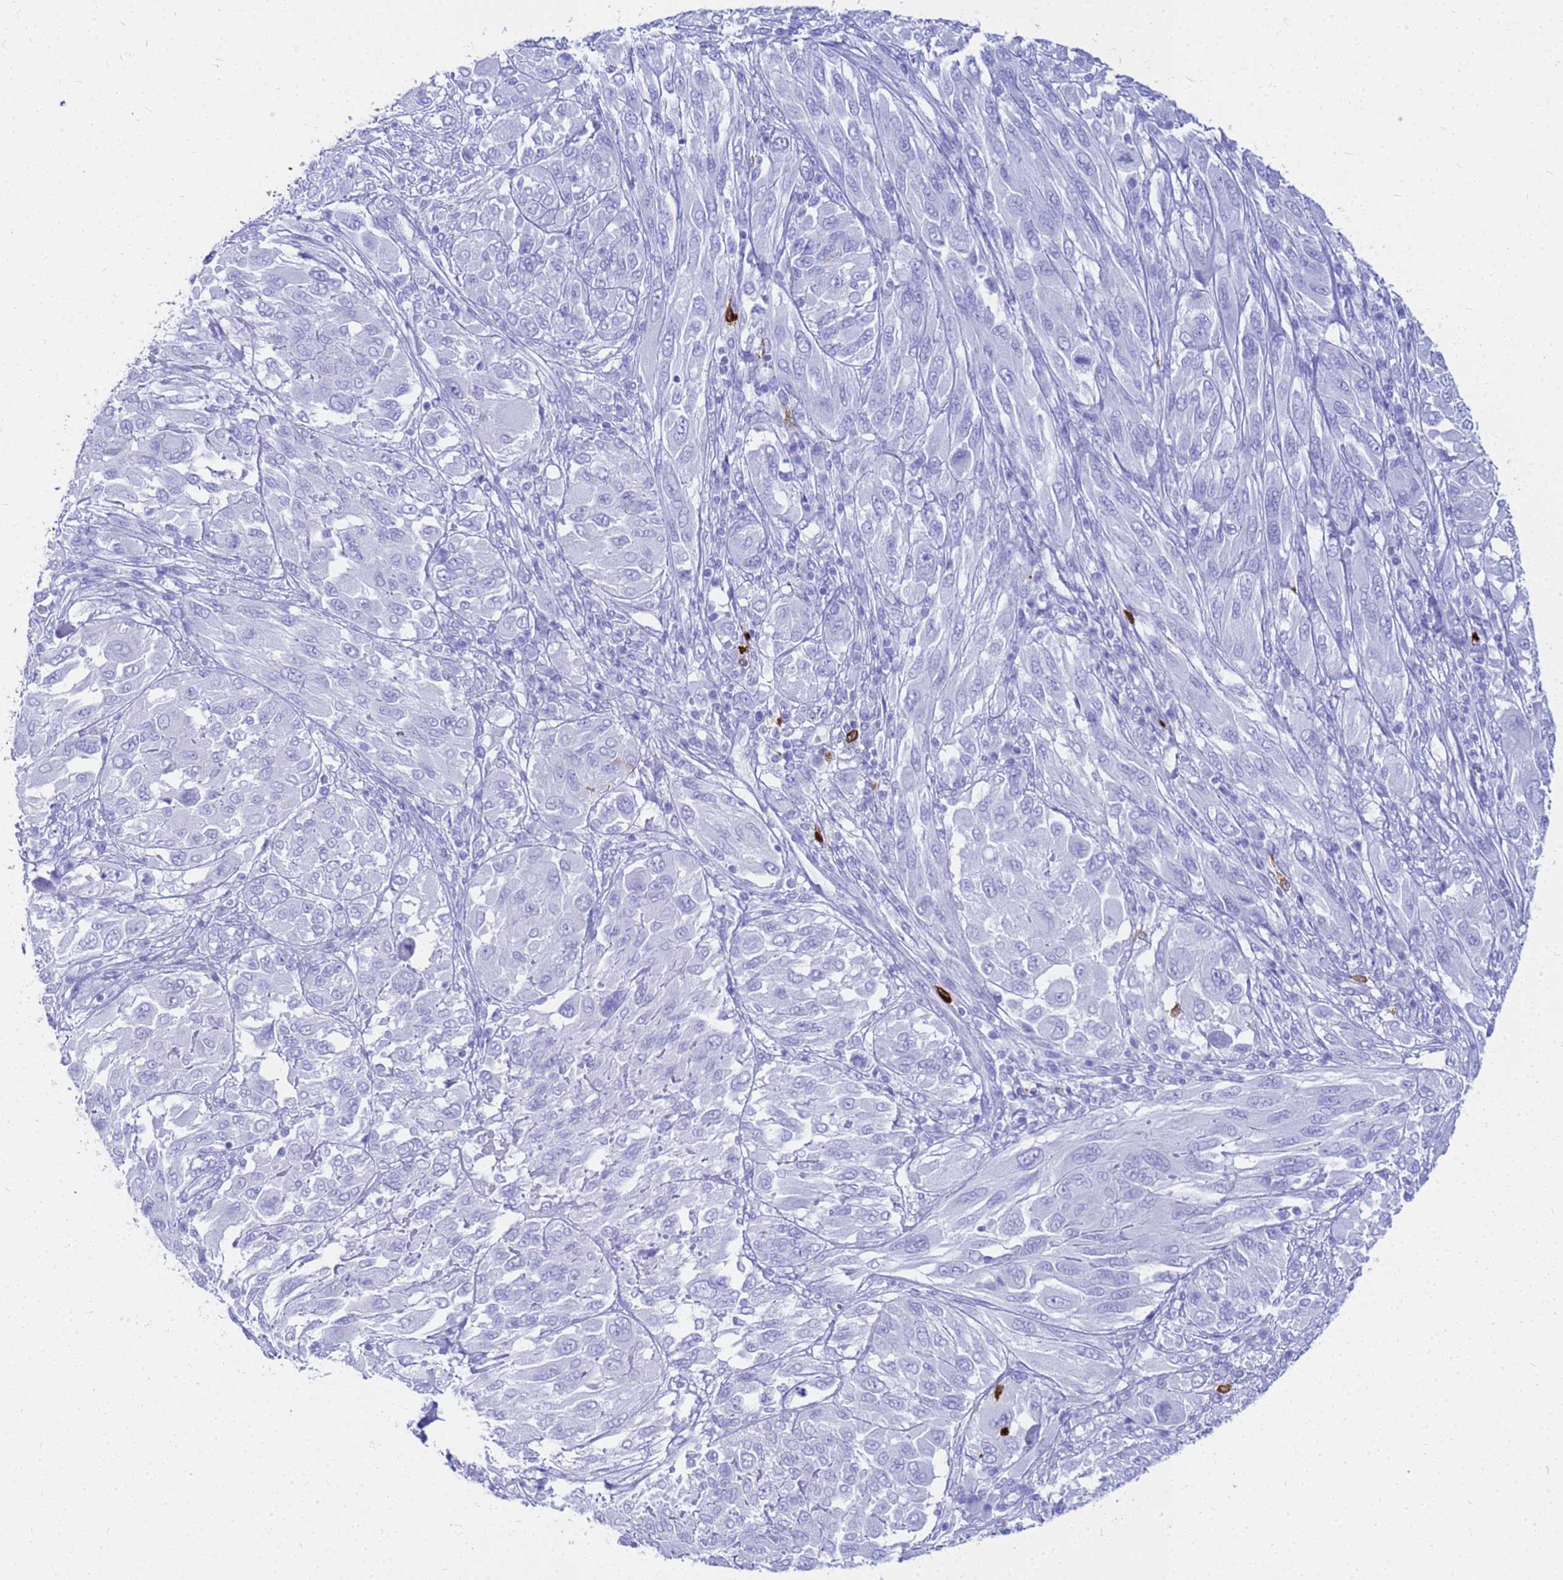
{"staining": {"intensity": "negative", "quantity": "none", "location": "none"}, "tissue": "melanoma", "cell_type": "Tumor cells", "image_type": "cancer", "snomed": [{"axis": "morphology", "description": "Malignant melanoma, NOS"}, {"axis": "topography", "description": "Skin"}], "caption": "Immunohistochemistry (IHC) histopathology image of neoplastic tissue: human melanoma stained with DAB demonstrates no significant protein staining in tumor cells.", "gene": "CKB", "patient": {"sex": "female", "age": 91}}